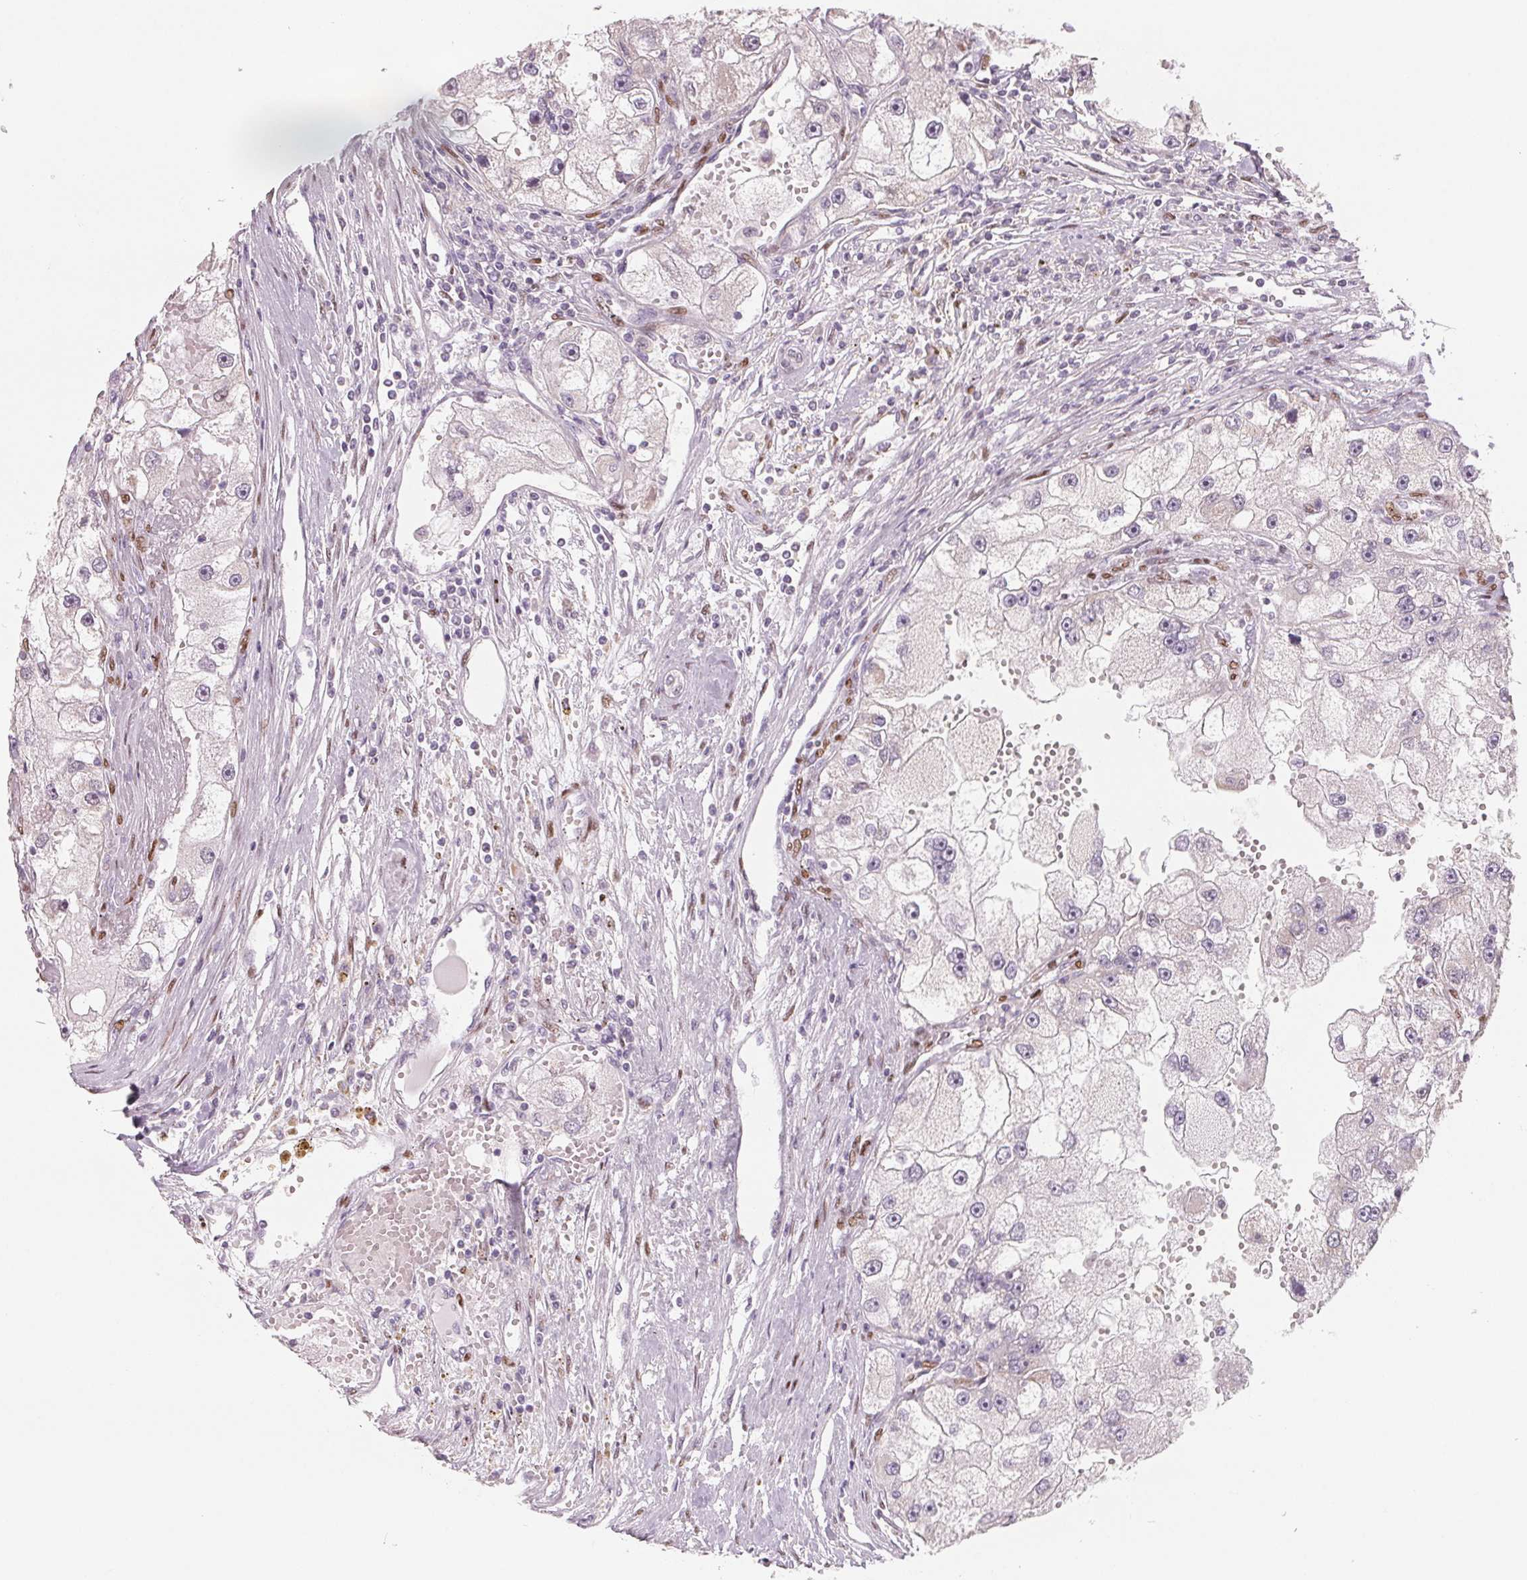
{"staining": {"intensity": "negative", "quantity": "none", "location": "none"}, "tissue": "renal cancer", "cell_type": "Tumor cells", "image_type": "cancer", "snomed": [{"axis": "morphology", "description": "Adenocarcinoma, NOS"}, {"axis": "topography", "description": "Kidney"}], "caption": "Immunohistochemistry (IHC) image of renal cancer (adenocarcinoma) stained for a protein (brown), which demonstrates no expression in tumor cells.", "gene": "SMARCD3", "patient": {"sex": "male", "age": 63}}